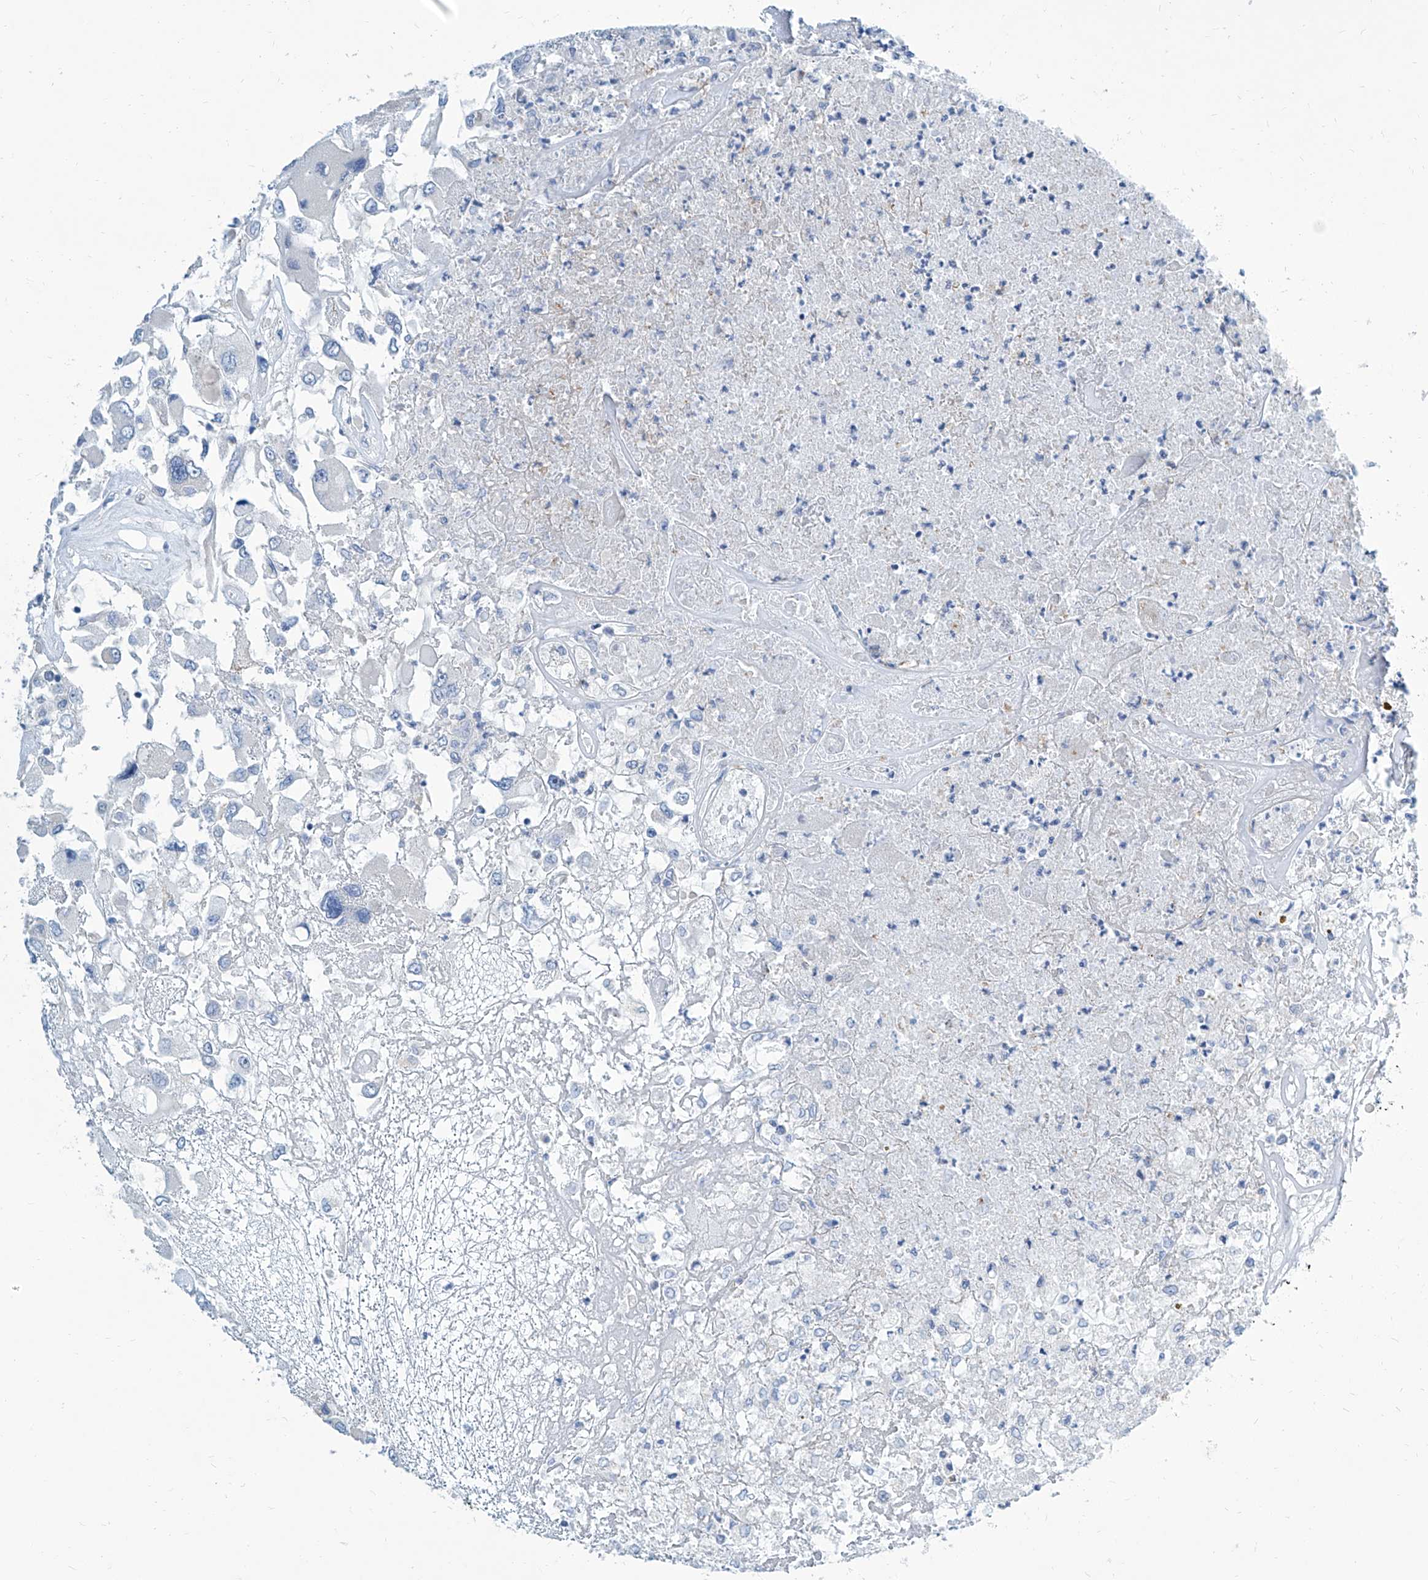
{"staining": {"intensity": "negative", "quantity": "none", "location": "none"}, "tissue": "renal cancer", "cell_type": "Tumor cells", "image_type": "cancer", "snomed": [{"axis": "morphology", "description": "Adenocarcinoma, NOS"}, {"axis": "topography", "description": "Kidney"}], "caption": "An IHC micrograph of renal cancer (adenocarcinoma) is shown. There is no staining in tumor cells of renal cancer (adenocarcinoma). Brightfield microscopy of immunohistochemistry (IHC) stained with DAB (brown) and hematoxylin (blue), captured at high magnification.", "gene": "ZNF519", "patient": {"sex": "female", "age": 52}}